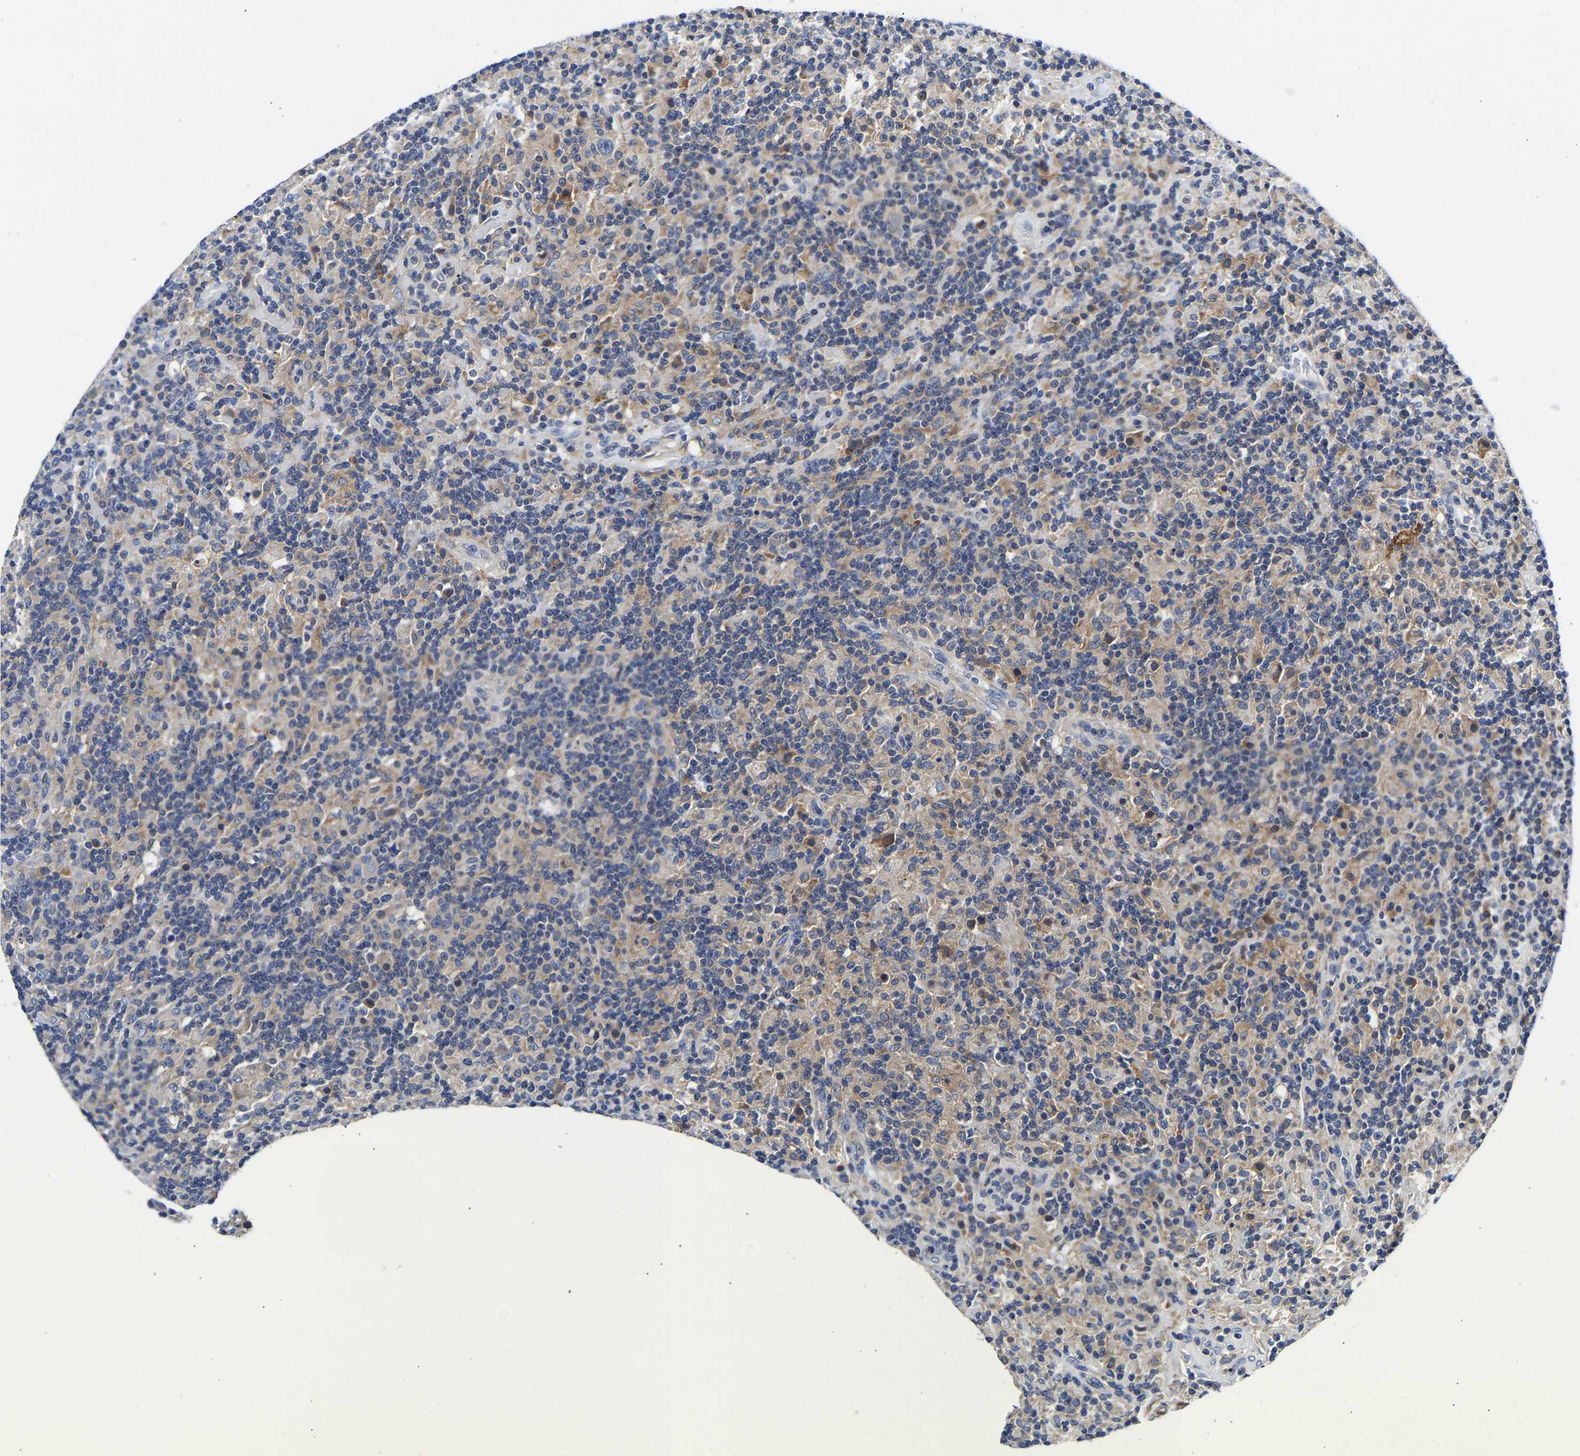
{"staining": {"intensity": "negative", "quantity": "none", "location": "none"}, "tissue": "lymphoma", "cell_type": "Tumor cells", "image_type": "cancer", "snomed": [{"axis": "morphology", "description": "Hodgkin's disease, NOS"}, {"axis": "topography", "description": "Lymph node"}], "caption": "Lymphoma was stained to show a protein in brown. There is no significant expression in tumor cells. Brightfield microscopy of immunohistochemistry (IHC) stained with DAB (brown) and hematoxylin (blue), captured at high magnification.", "gene": "CCDC6", "patient": {"sex": "male", "age": 70}}